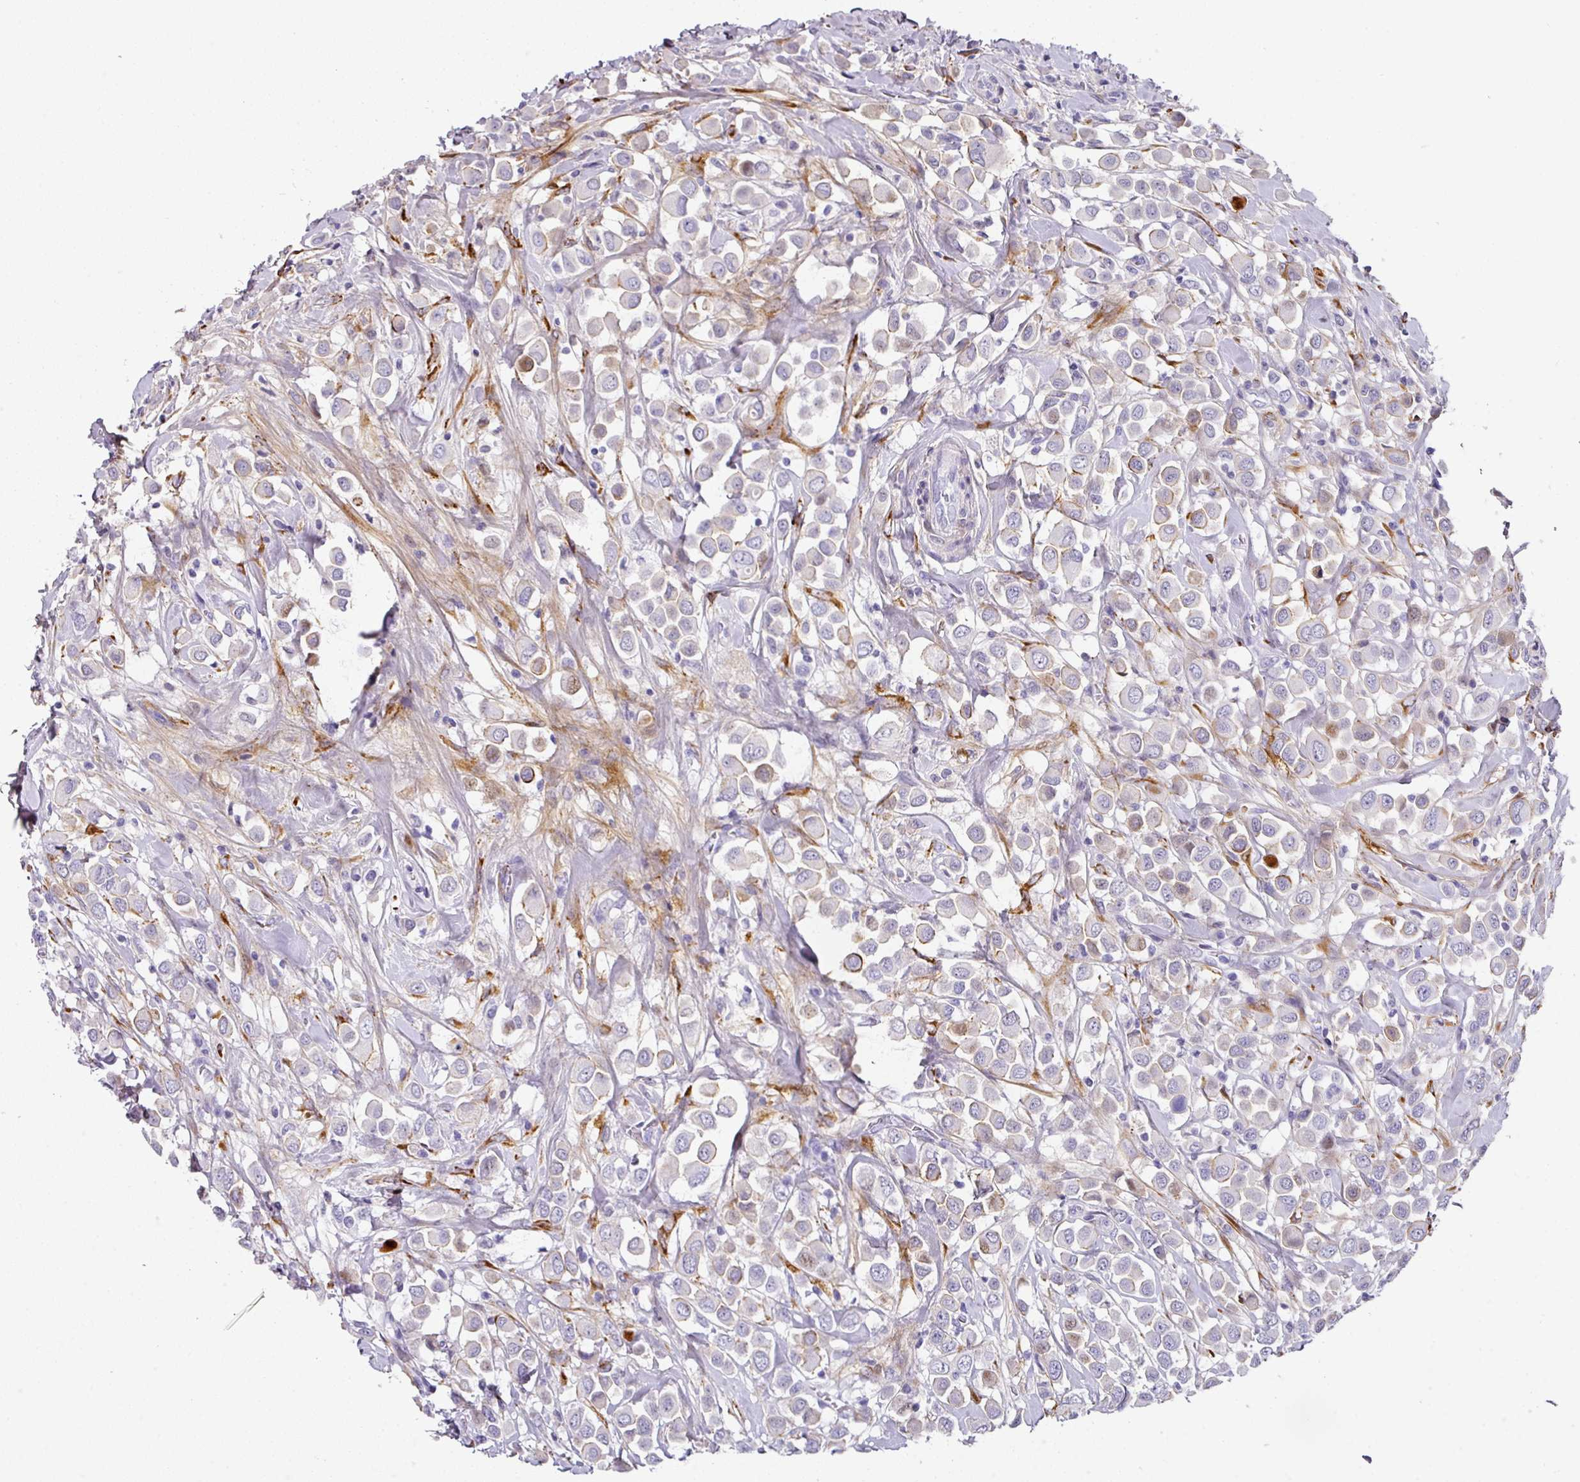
{"staining": {"intensity": "negative", "quantity": "none", "location": "none"}, "tissue": "breast cancer", "cell_type": "Tumor cells", "image_type": "cancer", "snomed": [{"axis": "morphology", "description": "Duct carcinoma"}, {"axis": "topography", "description": "Breast"}], "caption": "There is no significant expression in tumor cells of breast cancer (intraductal carcinoma). (DAB immunohistochemistry, high magnification).", "gene": "ANKRD29", "patient": {"sex": "female", "age": 61}}